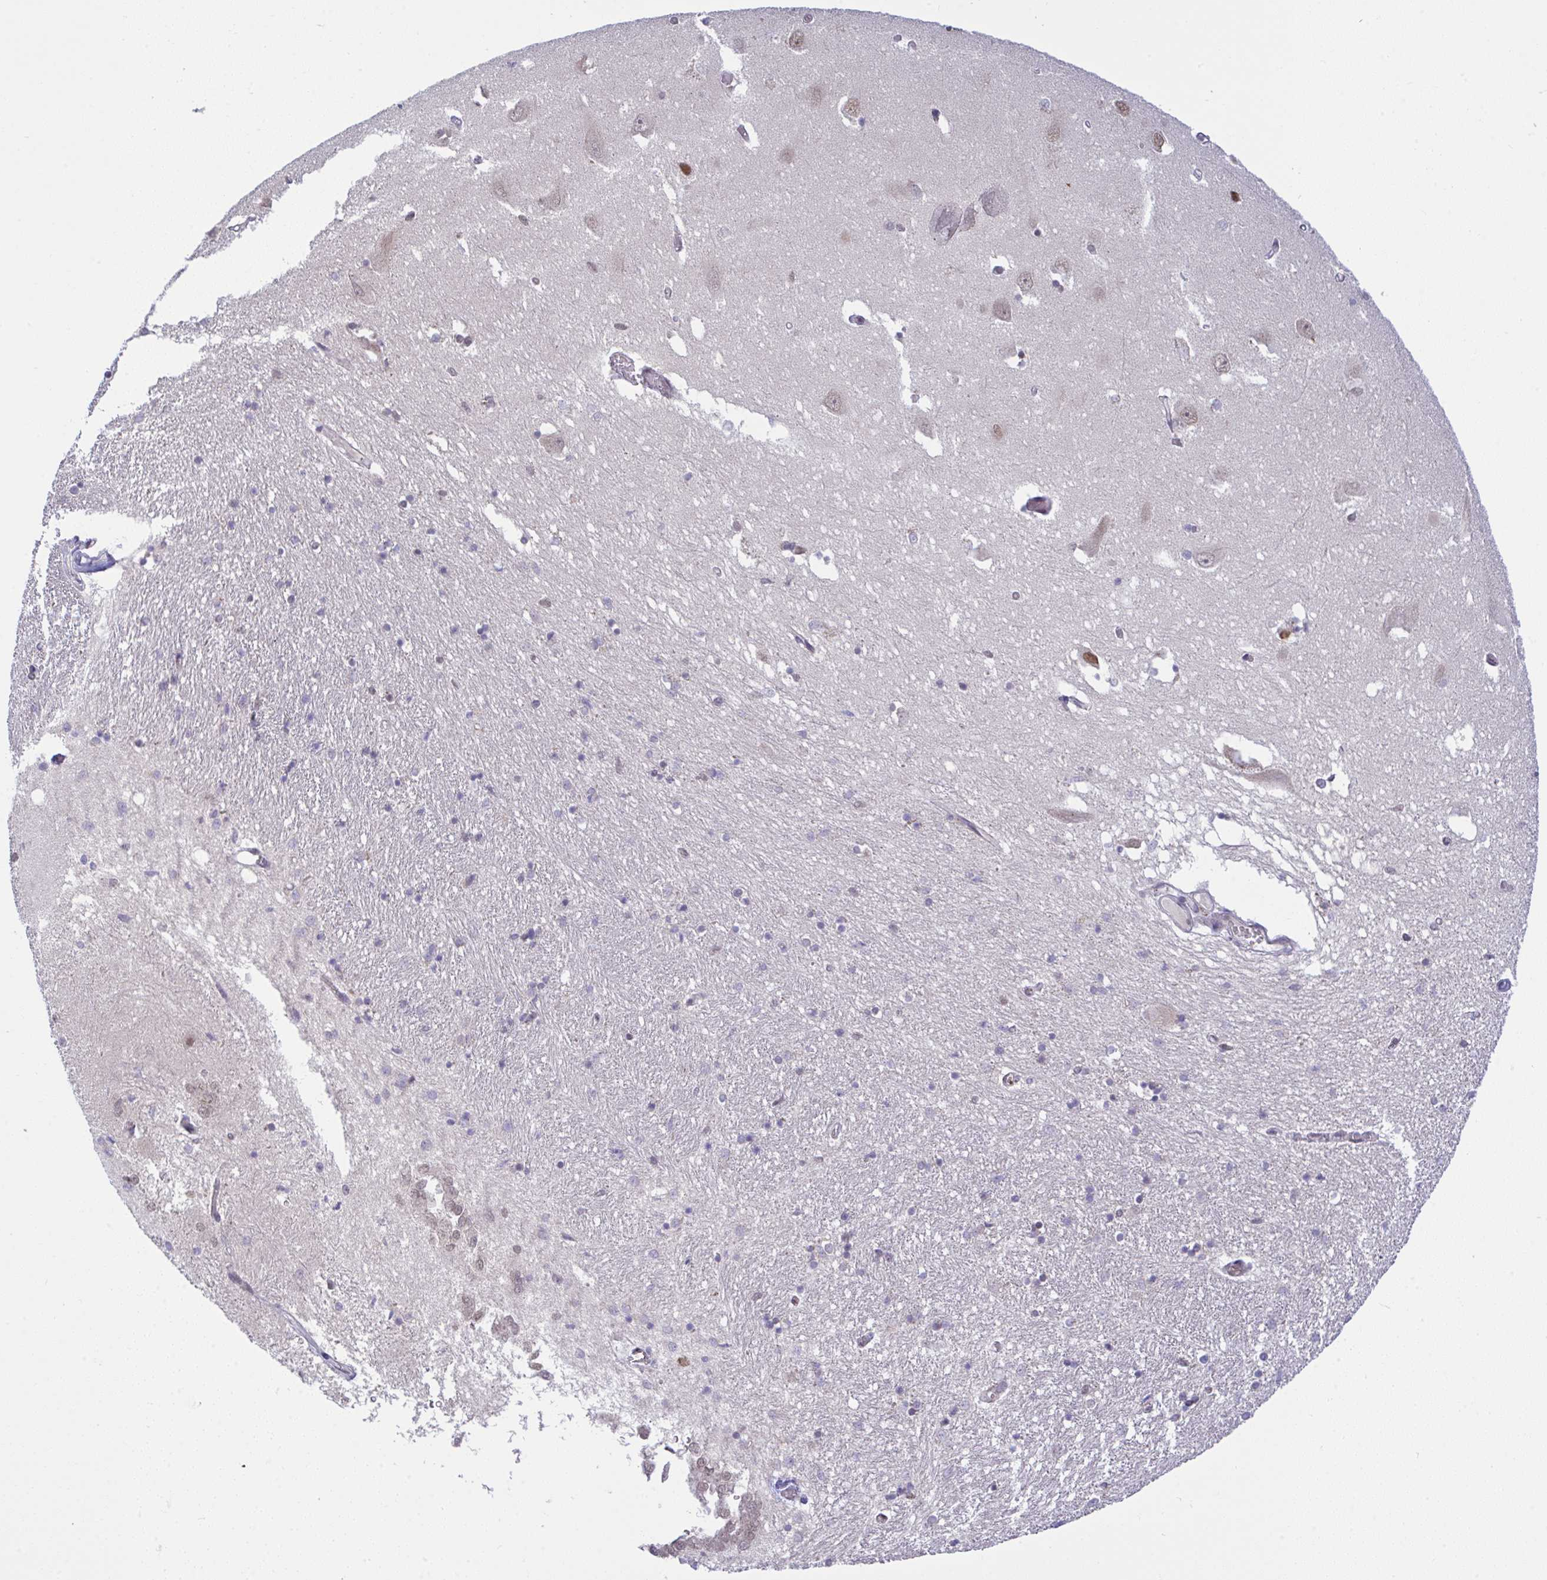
{"staining": {"intensity": "negative", "quantity": "none", "location": "none"}, "tissue": "caudate", "cell_type": "Glial cells", "image_type": "normal", "snomed": [{"axis": "morphology", "description": "Normal tissue, NOS"}, {"axis": "topography", "description": "Lateral ventricle wall"}, {"axis": "topography", "description": "Hippocampus"}], "caption": "Micrograph shows no significant protein staining in glial cells of normal caudate.", "gene": "C9orf64", "patient": {"sex": "female", "age": 63}}